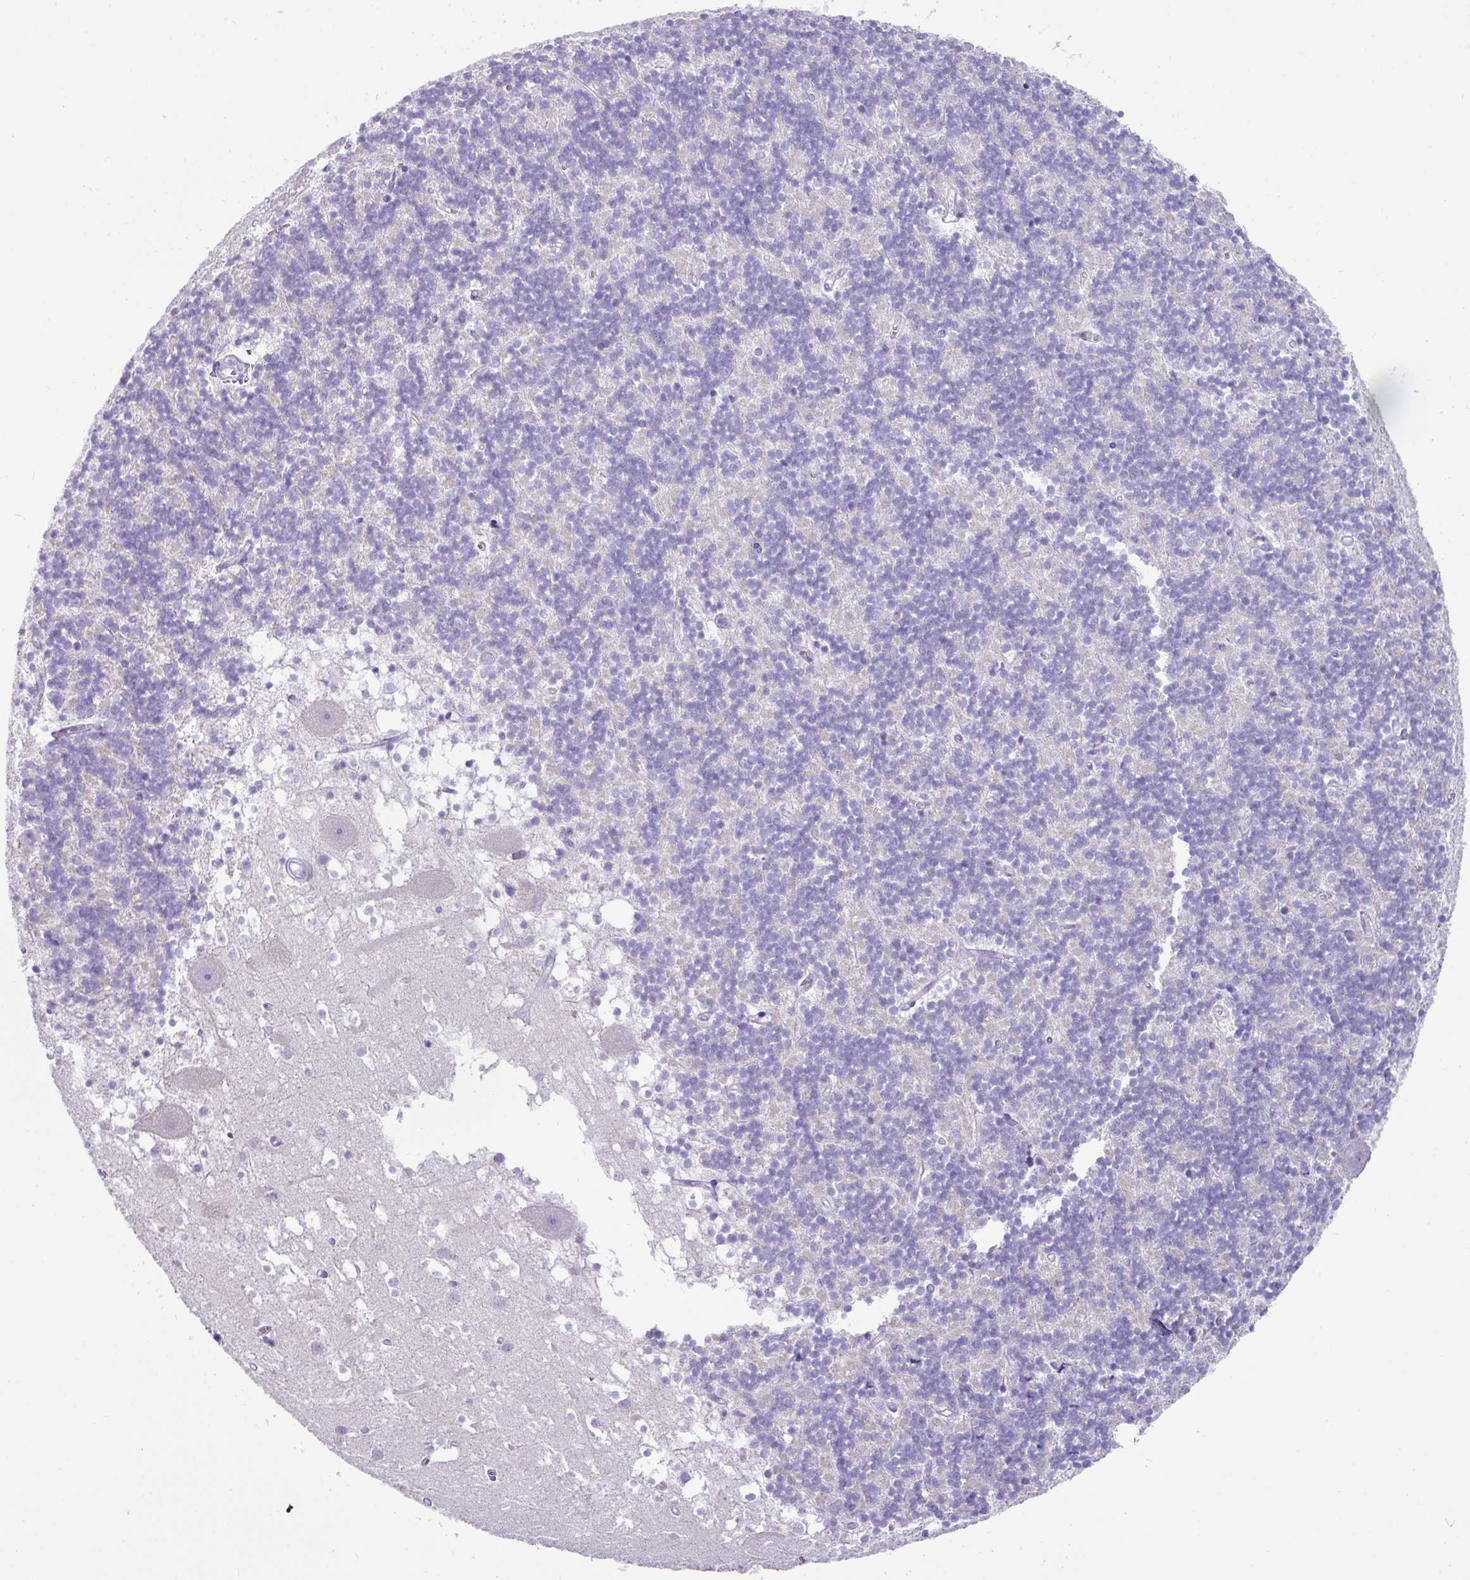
{"staining": {"intensity": "negative", "quantity": "none", "location": "none"}, "tissue": "cerebellum", "cell_type": "Cells in granular layer", "image_type": "normal", "snomed": [{"axis": "morphology", "description": "Normal tissue, NOS"}, {"axis": "topography", "description": "Cerebellum"}], "caption": "Cerebellum was stained to show a protein in brown. There is no significant positivity in cells in granular layer. The staining is performed using DAB brown chromogen with nuclei counter-stained in using hematoxylin.", "gene": "NCCRP1", "patient": {"sex": "male", "age": 54}}